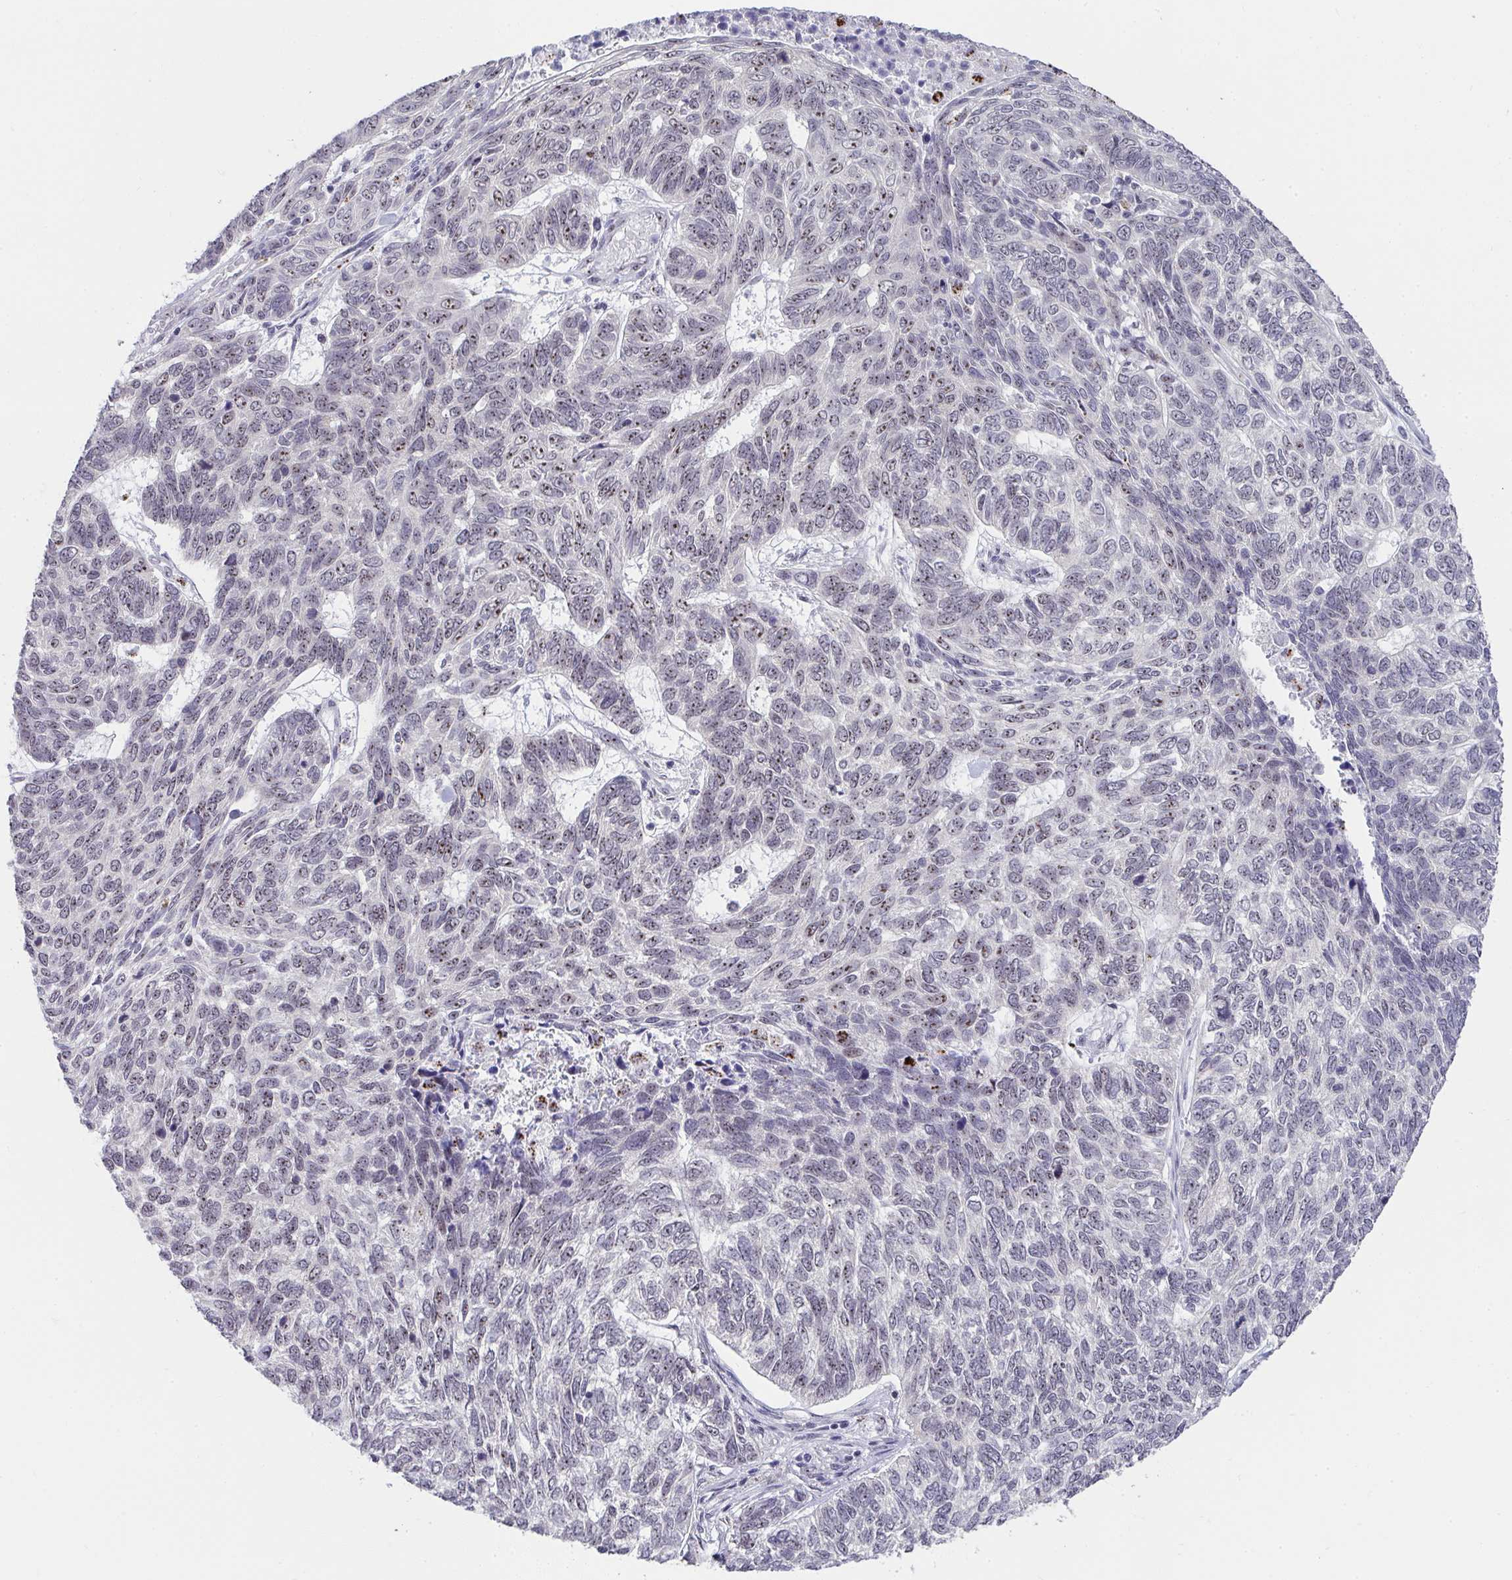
{"staining": {"intensity": "weak", "quantity": "25%-75%", "location": "nuclear"}, "tissue": "skin cancer", "cell_type": "Tumor cells", "image_type": "cancer", "snomed": [{"axis": "morphology", "description": "Basal cell carcinoma"}, {"axis": "topography", "description": "Skin"}], "caption": "Immunohistochemistry photomicrograph of neoplastic tissue: human skin cancer (basal cell carcinoma) stained using immunohistochemistry demonstrates low levels of weak protein expression localized specifically in the nuclear of tumor cells, appearing as a nuclear brown color.", "gene": "HIRA", "patient": {"sex": "female", "age": 65}}